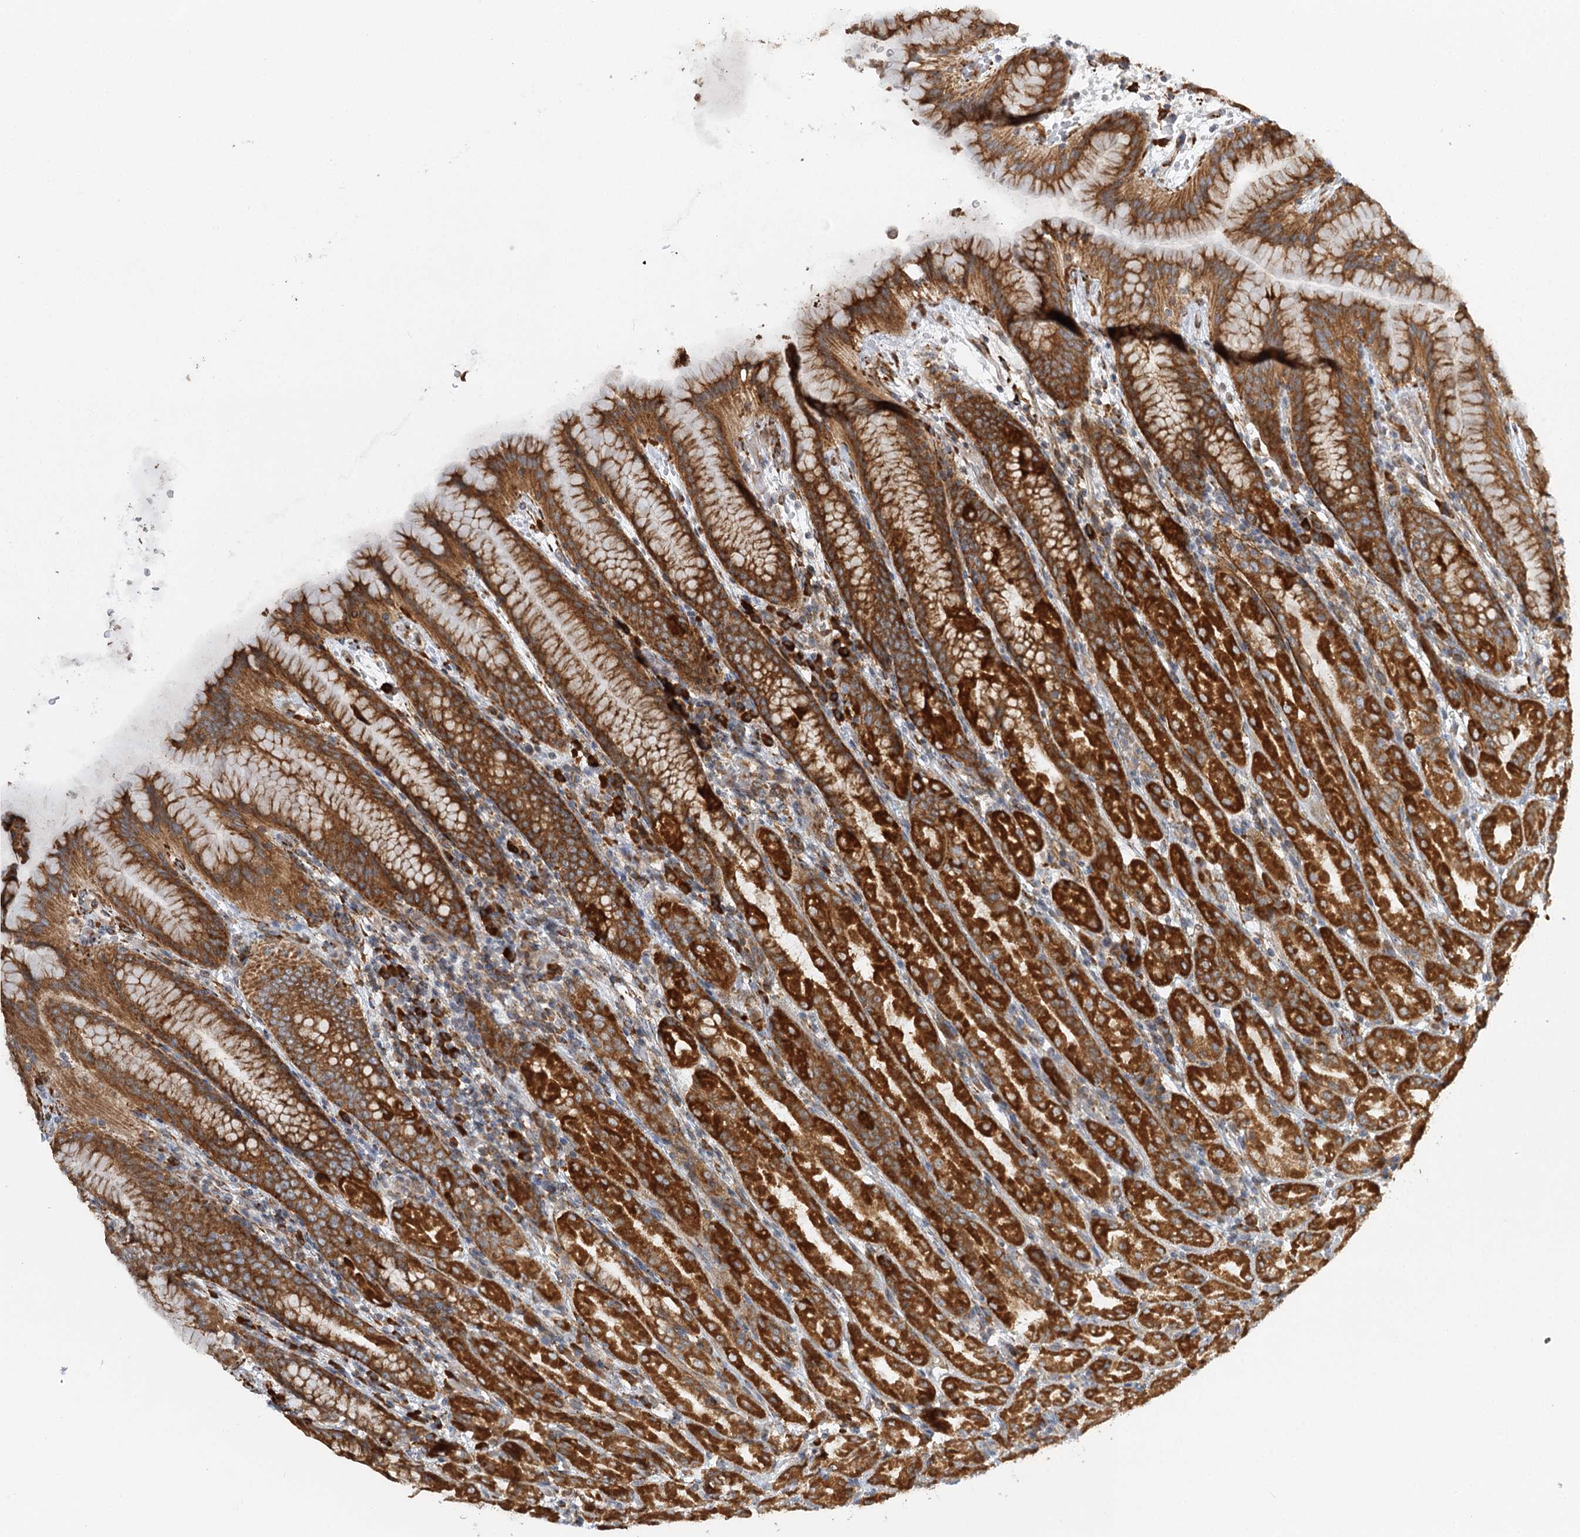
{"staining": {"intensity": "strong", "quantity": ">75%", "location": "cytoplasmic/membranous"}, "tissue": "stomach", "cell_type": "Glandular cells", "image_type": "normal", "snomed": [{"axis": "morphology", "description": "Normal tissue, NOS"}, {"axis": "topography", "description": "Stomach"}], "caption": "Protein staining demonstrates strong cytoplasmic/membranous positivity in about >75% of glandular cells in normal stomach.", "gene": "TAS1R1", "patient": {"sex": "female", "age": 79}}